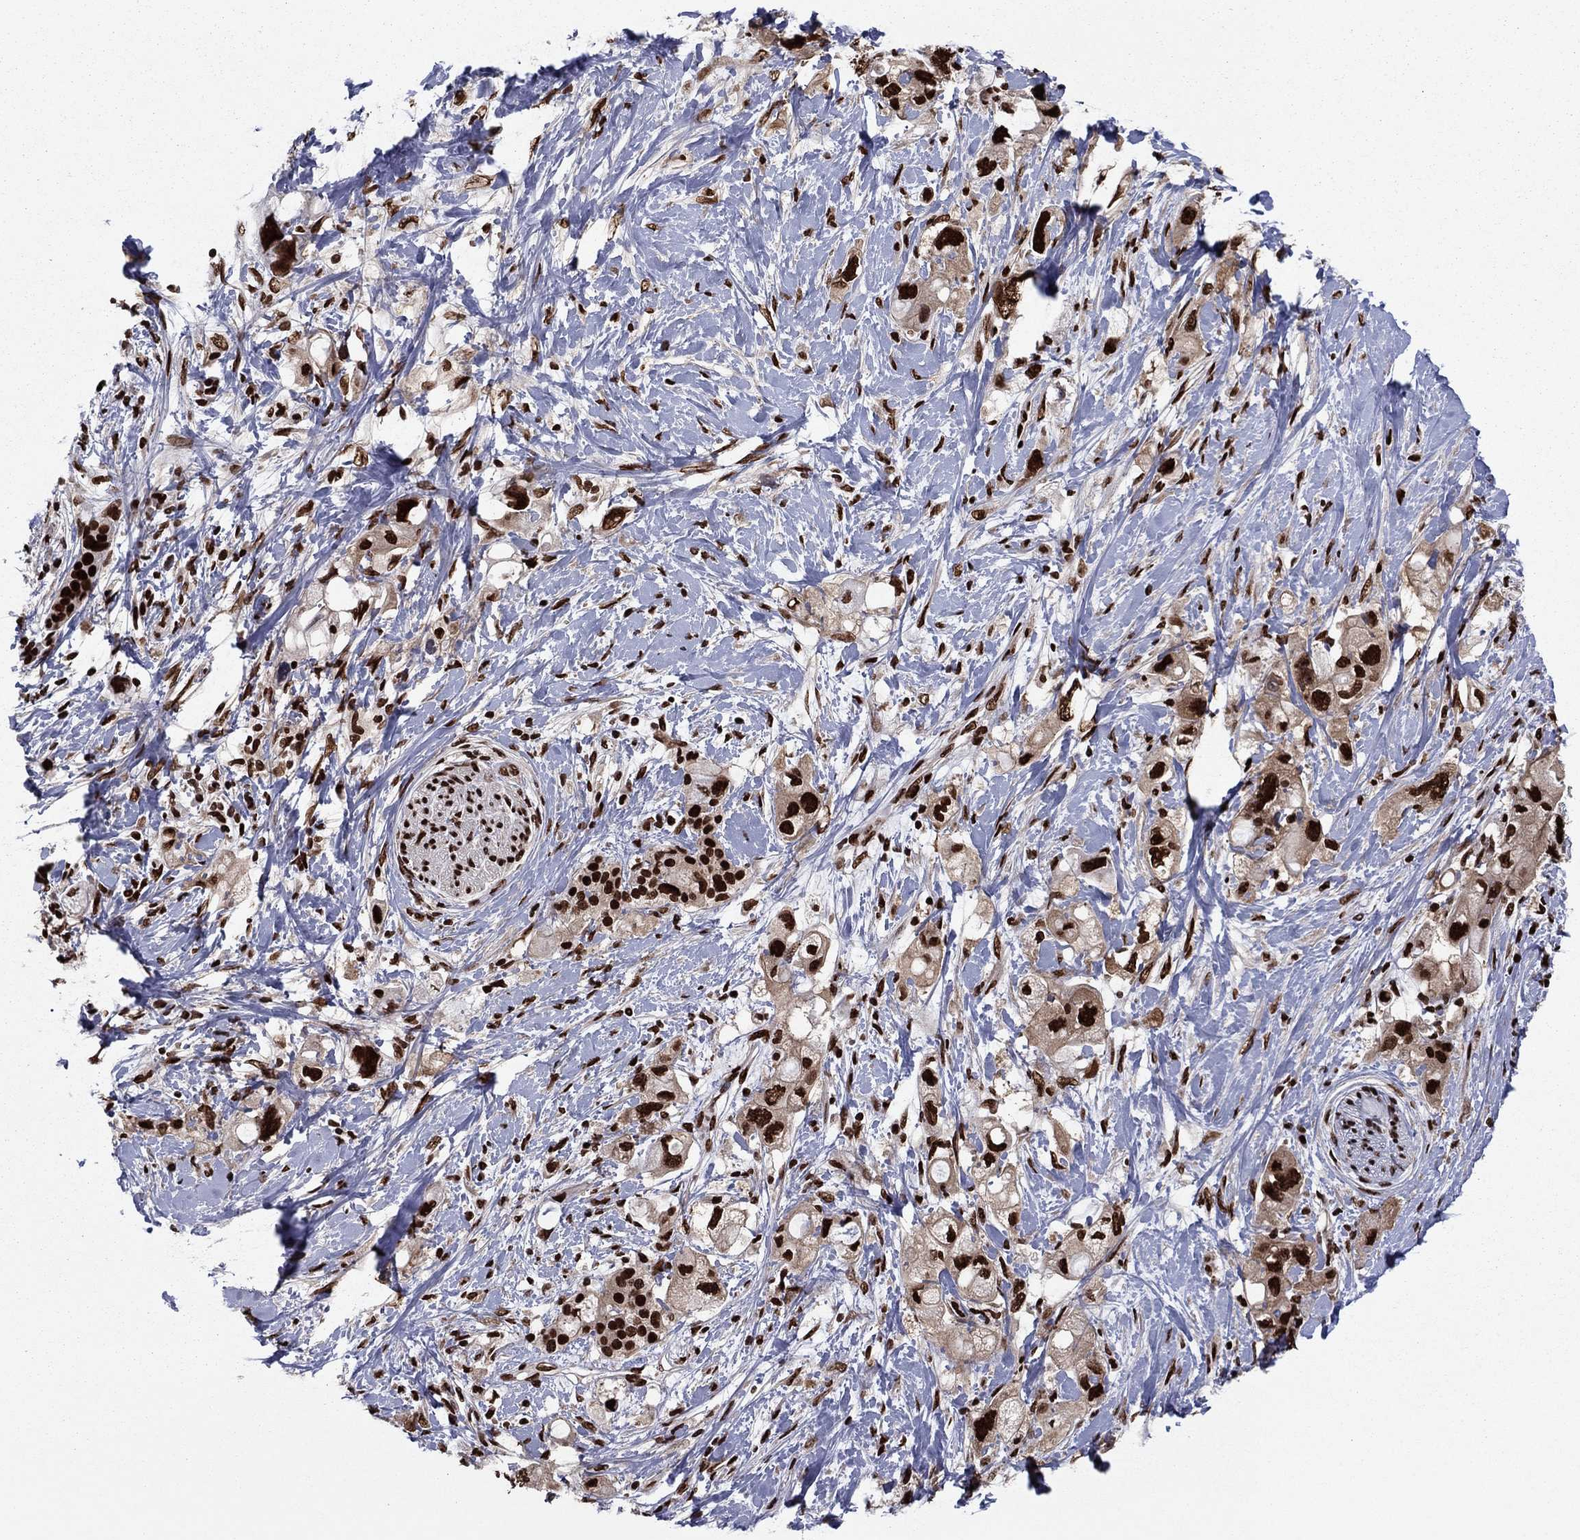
{"staining": {"intensity": "strong", "quantity": ">75%", "location": "nuclear"}, "tissue": "pancreatic cancer", "cell_type": "Tumor cells", "image_type": "cancer", "snomed": [{"axis": "morphology", "description": "Adenocarcinoma, NOS"}, {"axis": "topography", "description": "Pancreas"}], "caption": "Protein staining of pancreatic cancer (adenocarcinoma) tissue reveals strong nuclear expression in approximately >75% of tumor cells.", "gene": "USP54", "patient": {"sex": "female", "age": 56}}